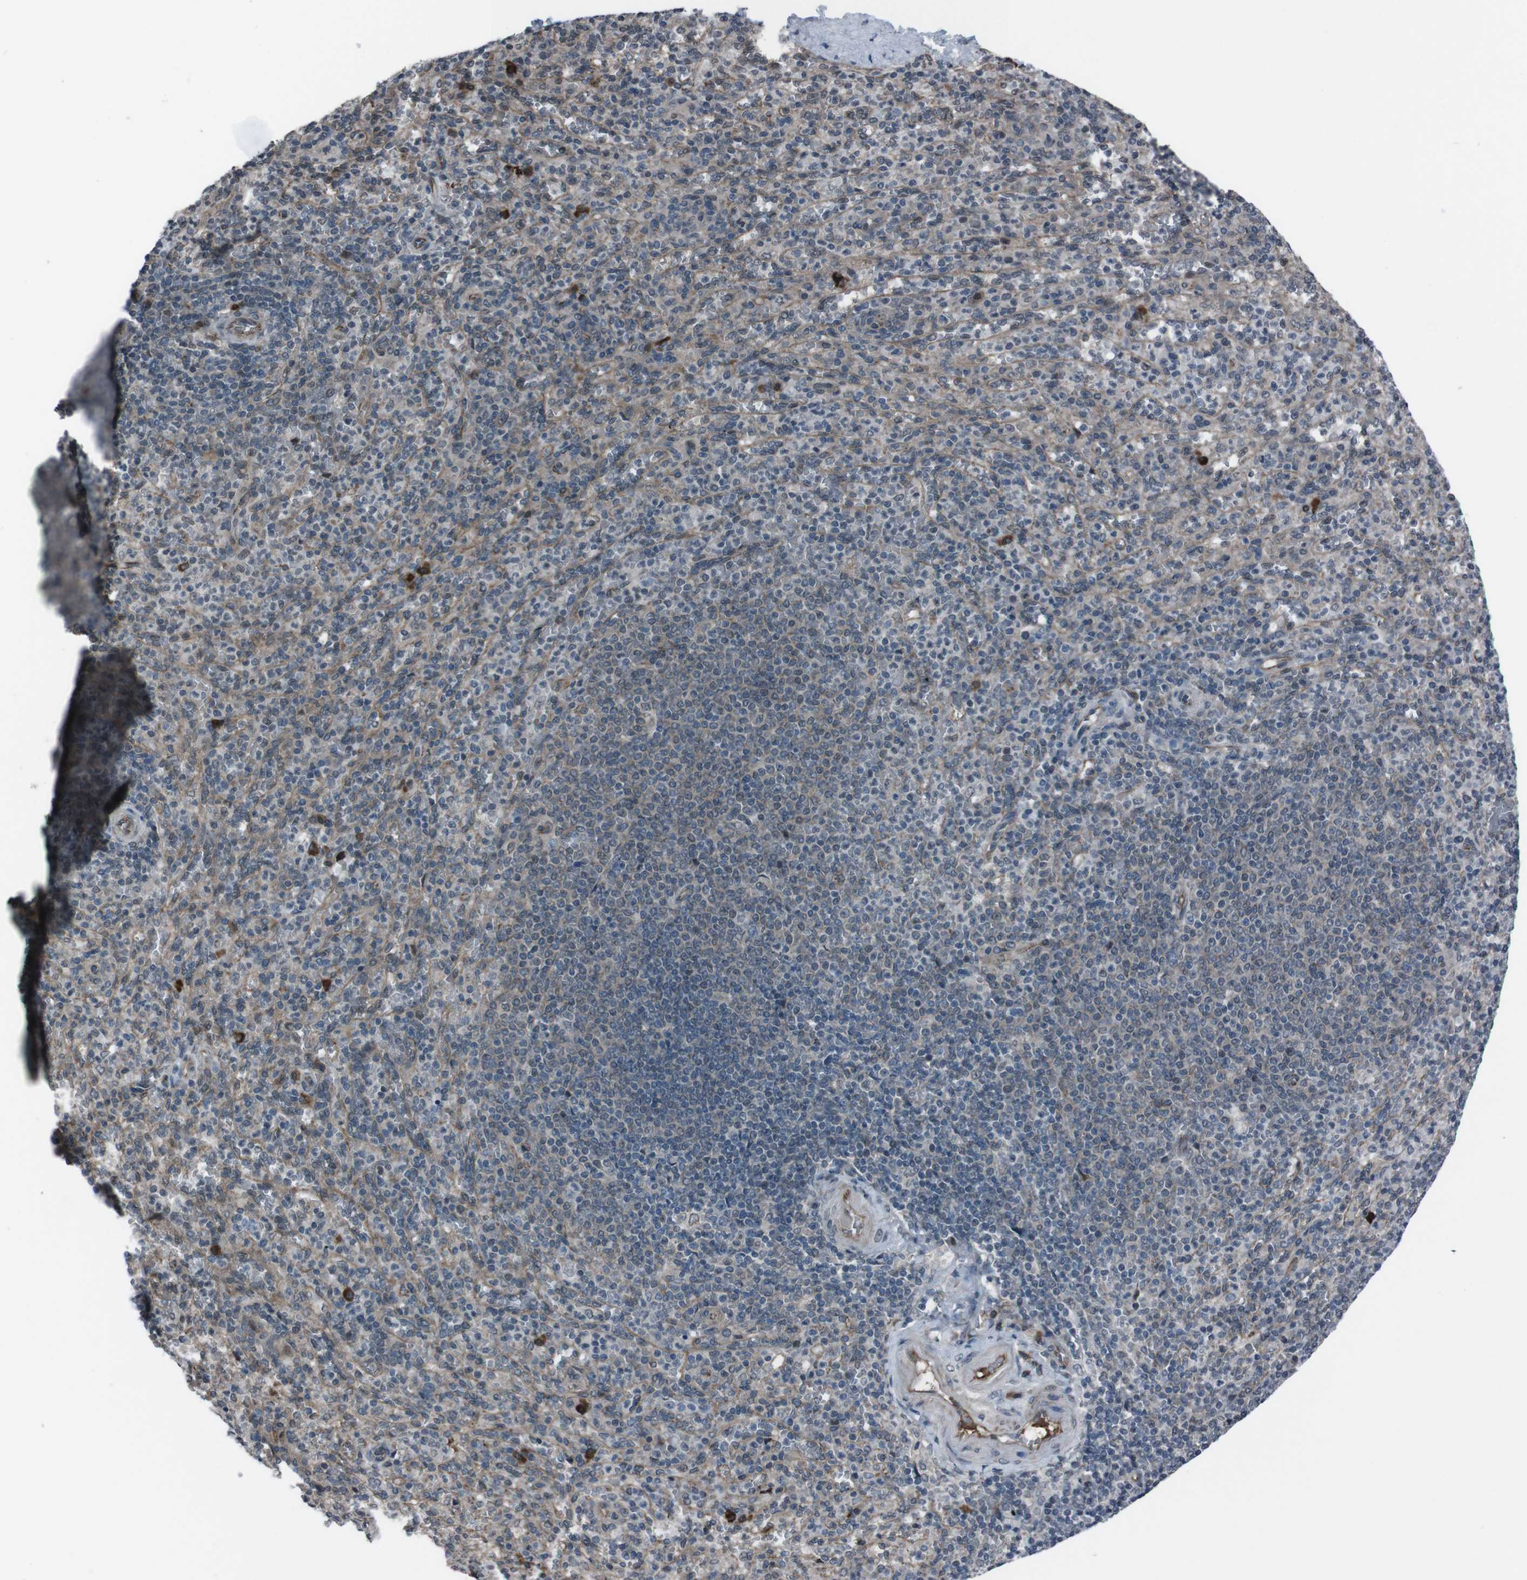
{"staining": {"intensity": "weak", "quantity": "<25%", "location": "cytoplasmic/membranous,nuclear"}, "tissue": "spleen", "cell_type": "Cells in red pulp", "image_type": "normal", "snomed": [{"axis": "morphology", "description": "Normal tissue, NOS"}, {"axis": "topography", "description": "Spleen"}], "caption": "Immunohistochemical staining of normal spleen reveals no significant expression in cells in red pulp. The staining was performed using DAB (3,3'-diaminobenzidine) to visualize the protein expression in brown, while the nuclei were stained in blue with hematoxylin (Magnification: 20x).", "gene": "SS18L1", "patient": {"sex": "male", "age": 36}}